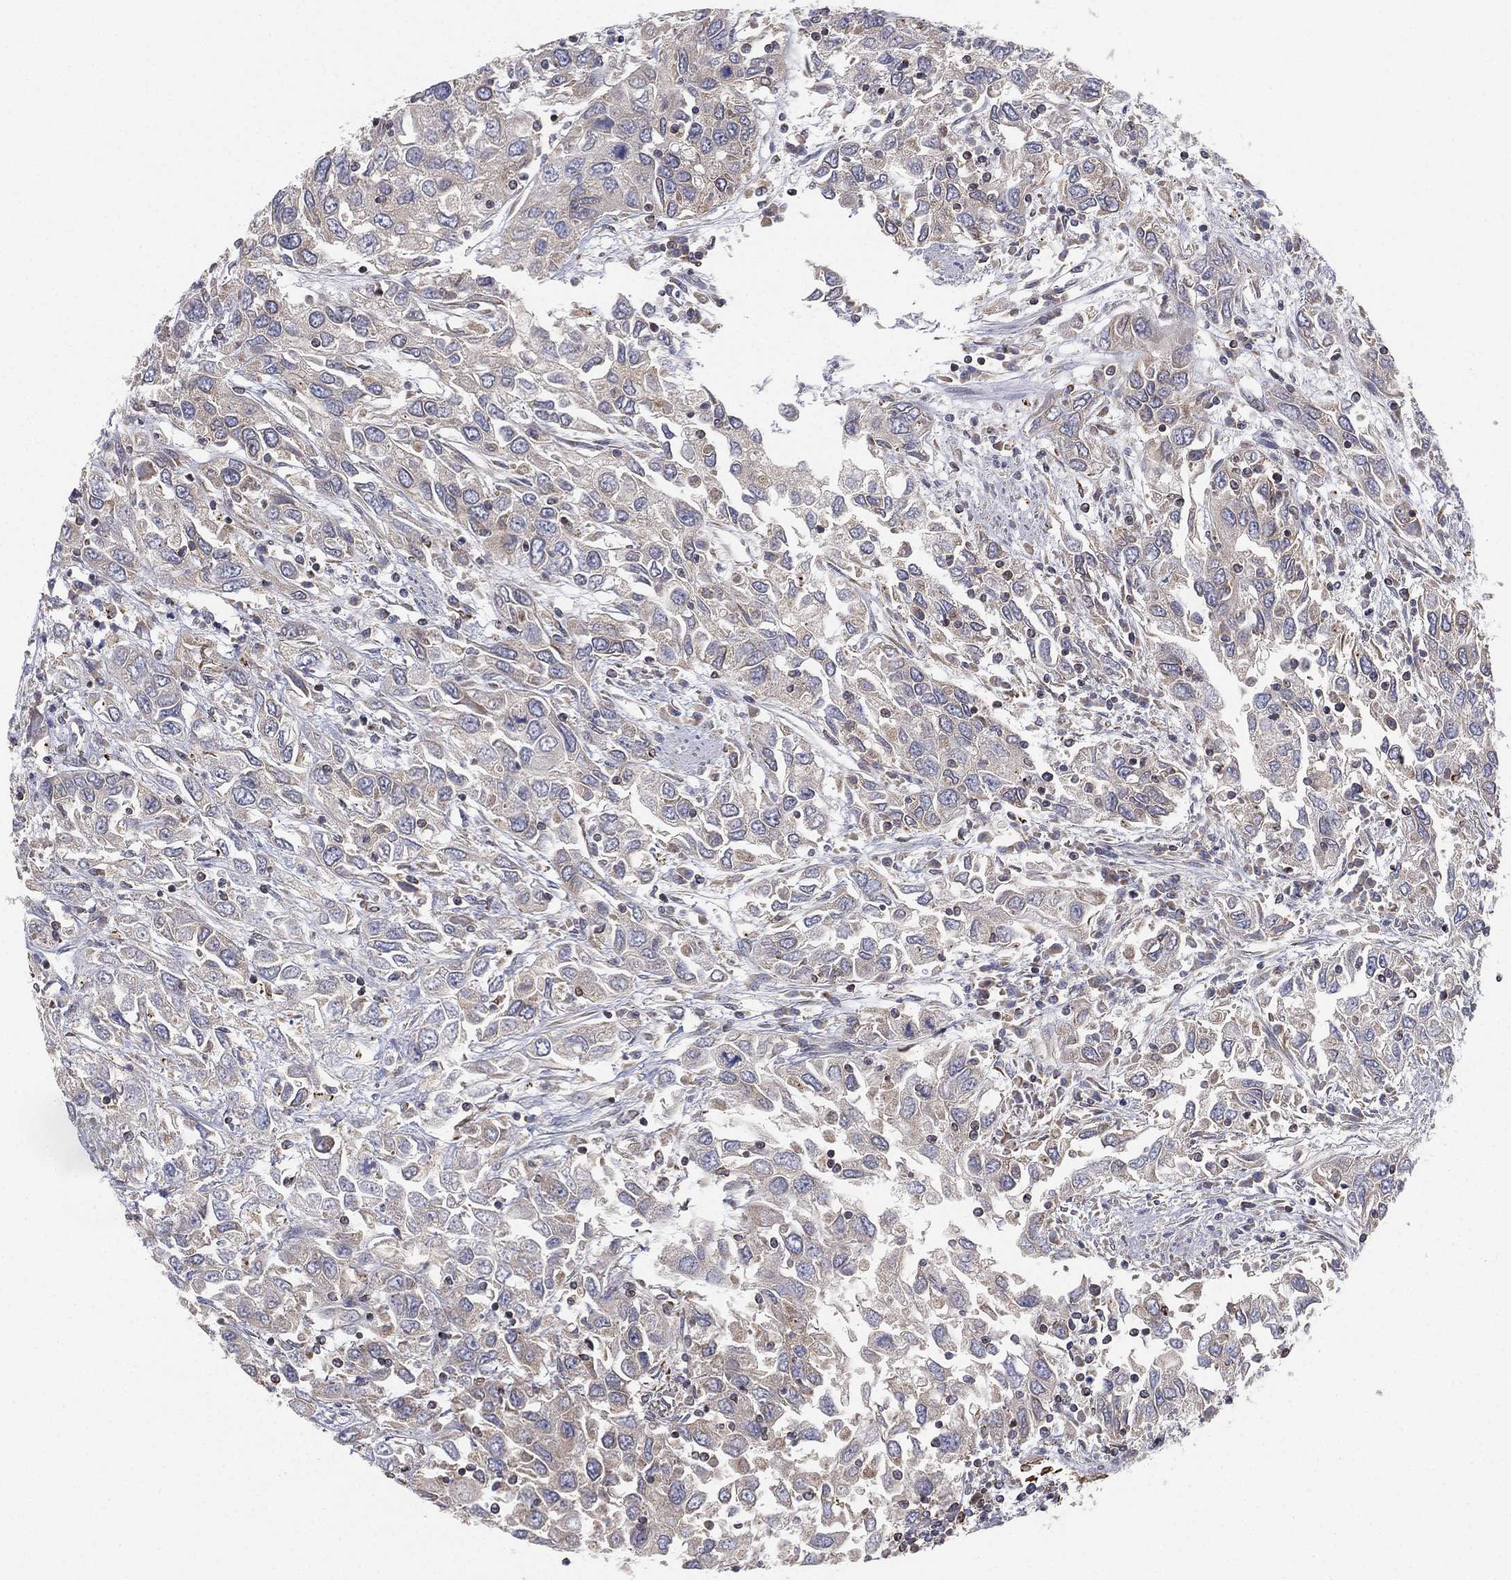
{"staining": {"intensity": "negative", "quantity": "none", "location": "none"}, "tissue": "urothelial cancer", "cell_type": "Tumor cells", "image_type": "cancer", "snomed": [{"axis": "morphology", "description": "Urothelial carcinoma, High grade"}, {"axis": "topography", "description": "Urinary bladder"}], "caption": "Human urothelial cancer stained for a protein using IHC displays no staining in tumor cells.", "gene": "CYB5B", "patient": {"sex": "male", "age": 76}}